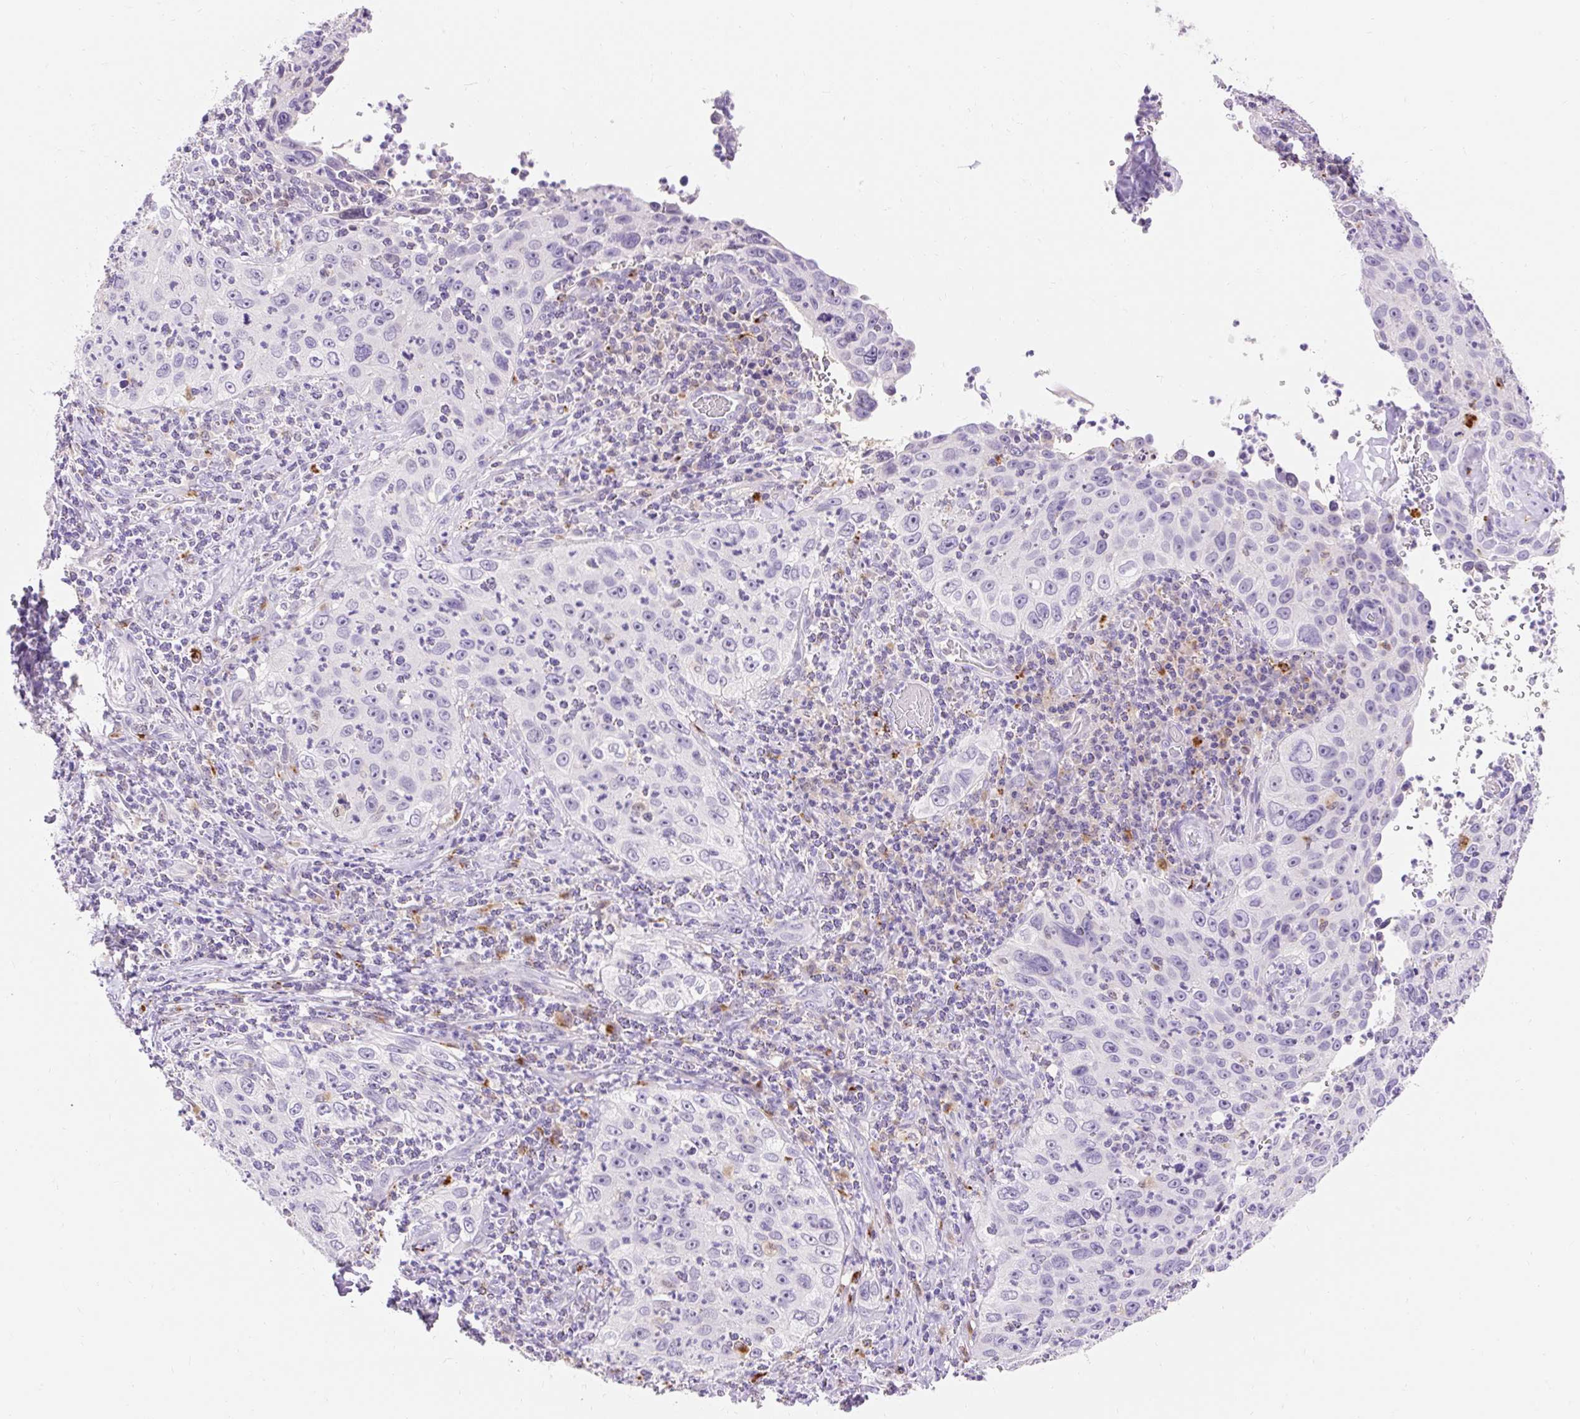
{"staining": {"intensity": "negative", "quantity": "none", "location": "none"}, "tissue": "cervical cancer", "cell_type": "Tumor cells", "image_type": "cancer", "snomed": [{"axis": "morphology", "description": "Squamous cell carcinoma, NOS"}, {"axis": "topography", "description": "Cervix"}], "caption": "Squamous cell carcinoma (cervical) was stained to show a protein in brown. There is no significant expression in tumor cells. (DAB IHC, high magnification).", "gene": "TMEM150C", "patient": {"sex": "female", "age": 30}}